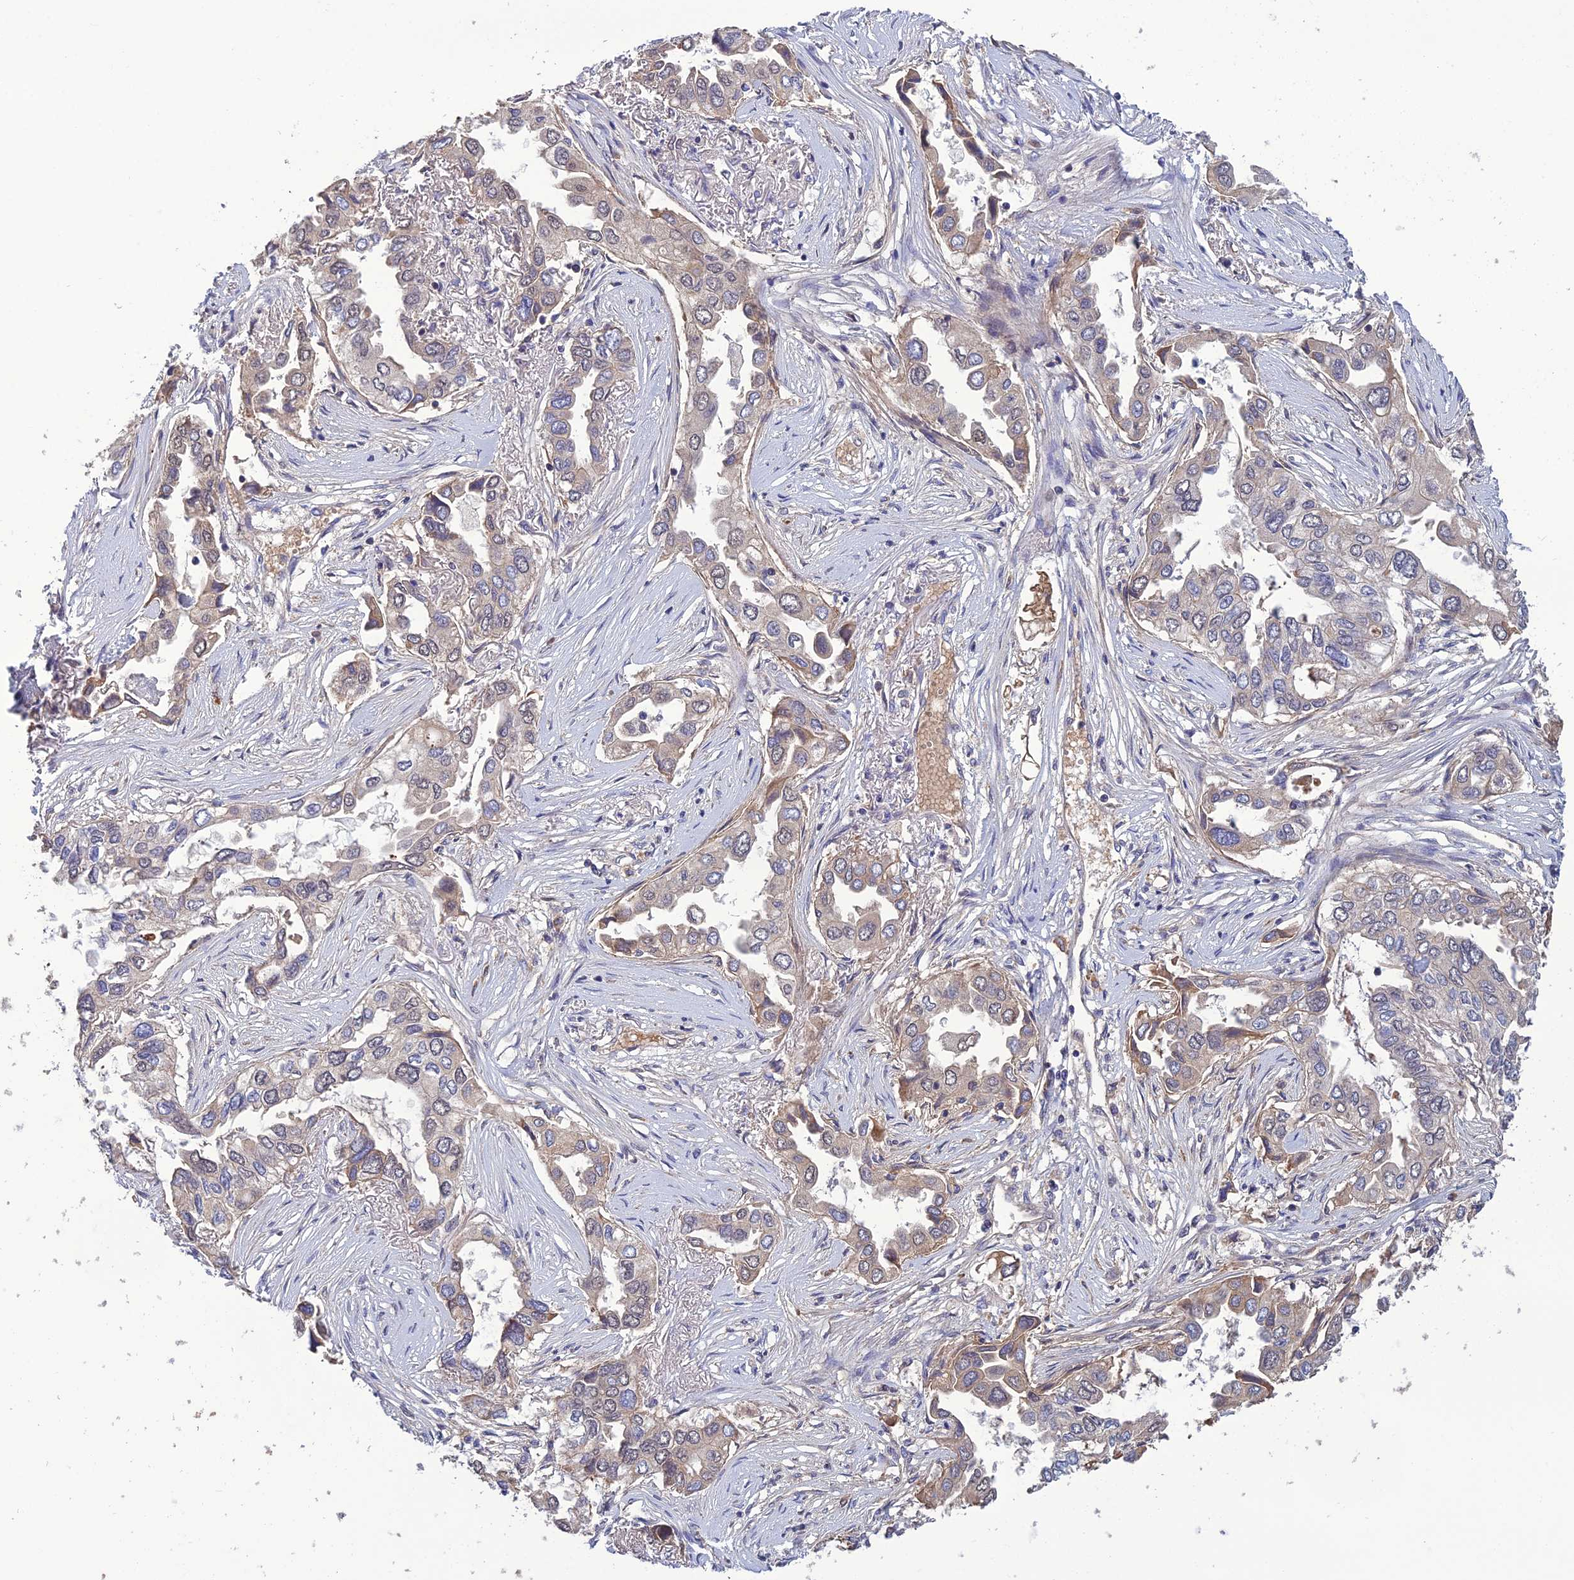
{"staining": {"intensity": "negative", "quantity": "none", "location": "none"}, "tissue": "lung cancer", "cell_type": "Tumor cells", "image_type": "cancer", "snomed": [{"axis": "morphology", "description": "Adenocarcinoma, NOS"}, {"axis": "topography", "description": "Lung"}], "caption": "Immunohistochemistry image of lung adenocarcinoma stained for a protein (brown), which displays no positivity in tumor cells. (DAB immunohistochemistry (IHC), high magnification).", "gene": "GALR2", "patient": {"sex": "female", "age": 76}}